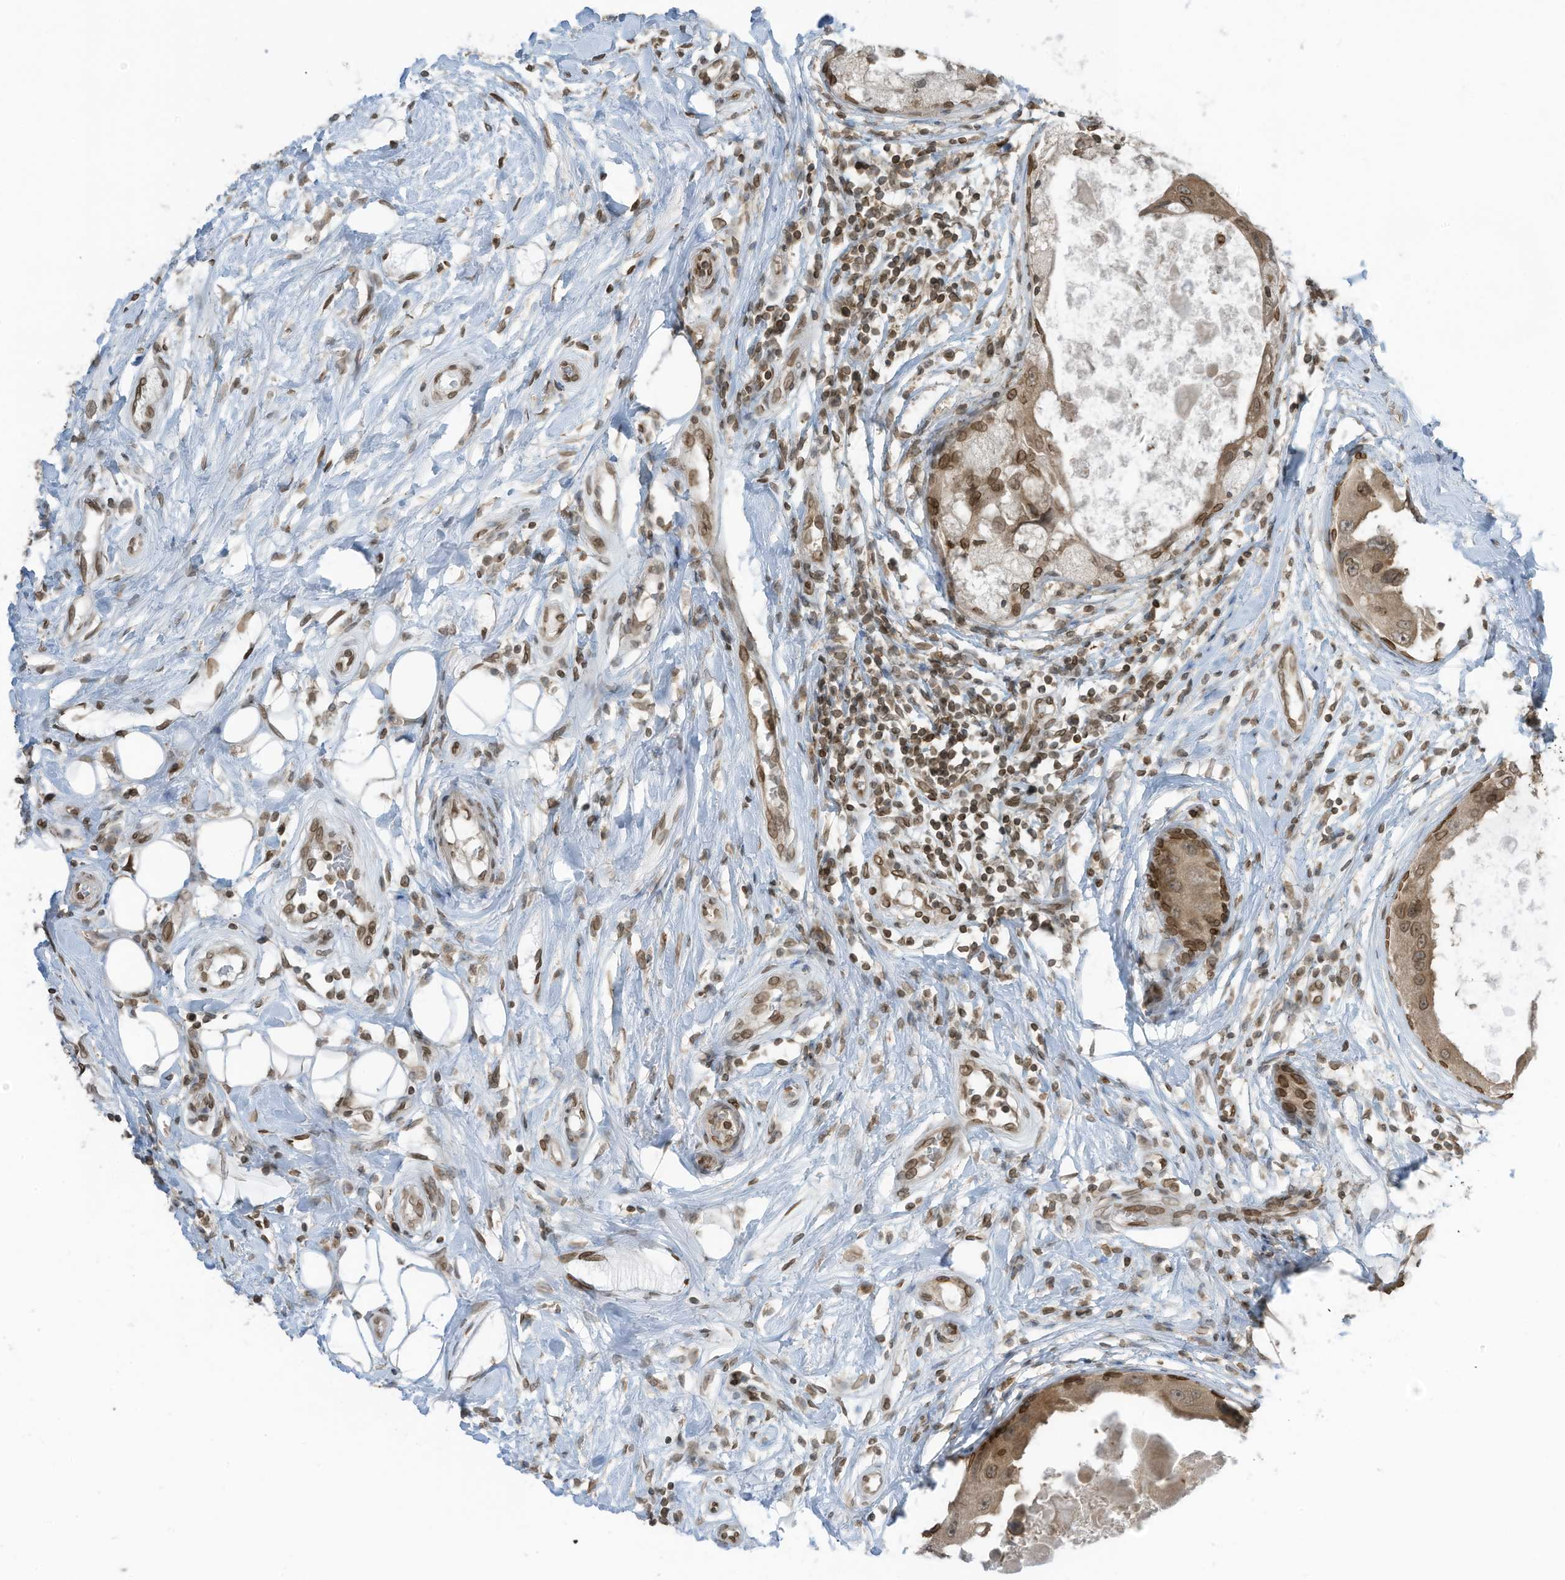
{"staining": {"intensity": "moderate", "quantity": "25%-75%", "location": "cytoplasmic/membranous,nuclear"}, "tissue": "breast cancer", "cell_type": "Tumor cells", "image_type": "cancer", "snomed": [{"axis": "morphology", "description": "Duct carcinoma"}, {"axis": "topography", "description": "Breast"}], "caption": "Breast cancer was stained to show a protein in brown. There is medium levels of moderate cytoplasmic/membranous and nuclear staining in approximately 25%-75% of tumor cells.", "gene": "RABL3", "patient": {"sex": "female", "age": 27}}